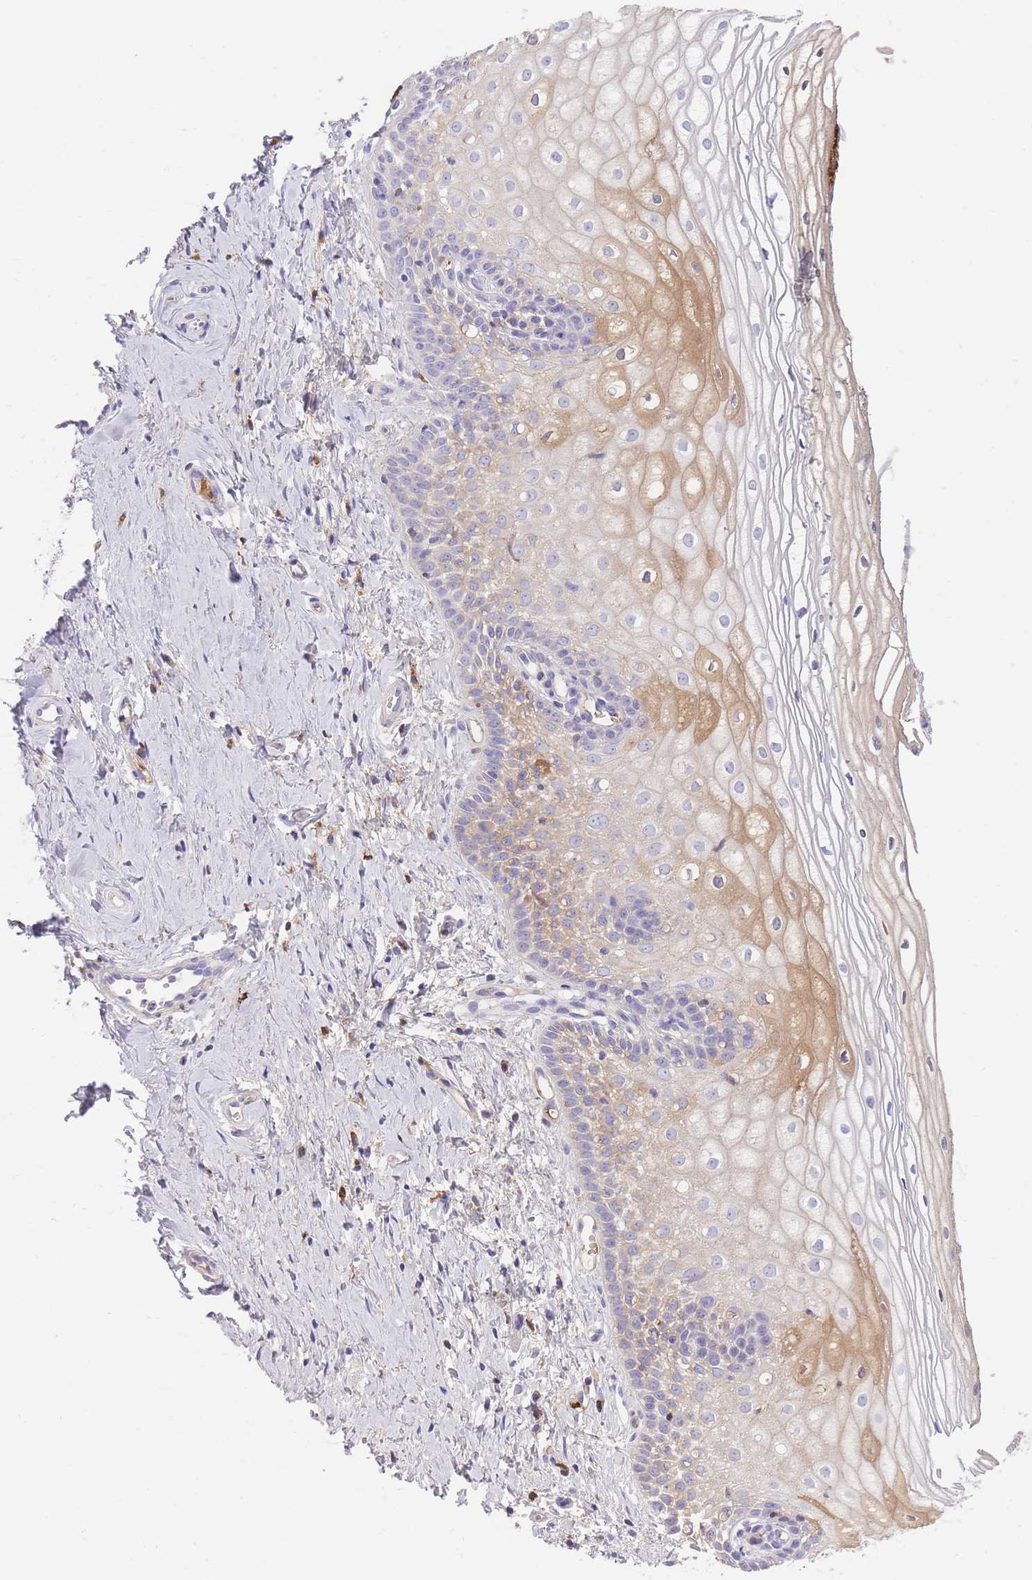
{"staining": {"intensity": "moderate", "quantity": "<25%", "location": "cytoplasmic/membranous"}, "tissue": "vagina", "cell_type": "Squamous epithelial cells", "image_type": "normal", "snomed": [{"axis": "morphology", "description": "Normal tissue, NOS"}, {"axis": "topography", "description": "Vagina"}], "caption": "Immunohistochemistry staining of benign vagina, which reveals low levels of moderate cytoplasmic/membranous positivity in approximately <25% of squamous epithelial cells indicating moderate cytoplasmic/membranous protein expression. The staining was performed using DAB (brown) for protein detection and nuclei were counterstained in hematoxylin (blue).", "gene": "HRG", "patient": {"sex": "female", "age": 56}}